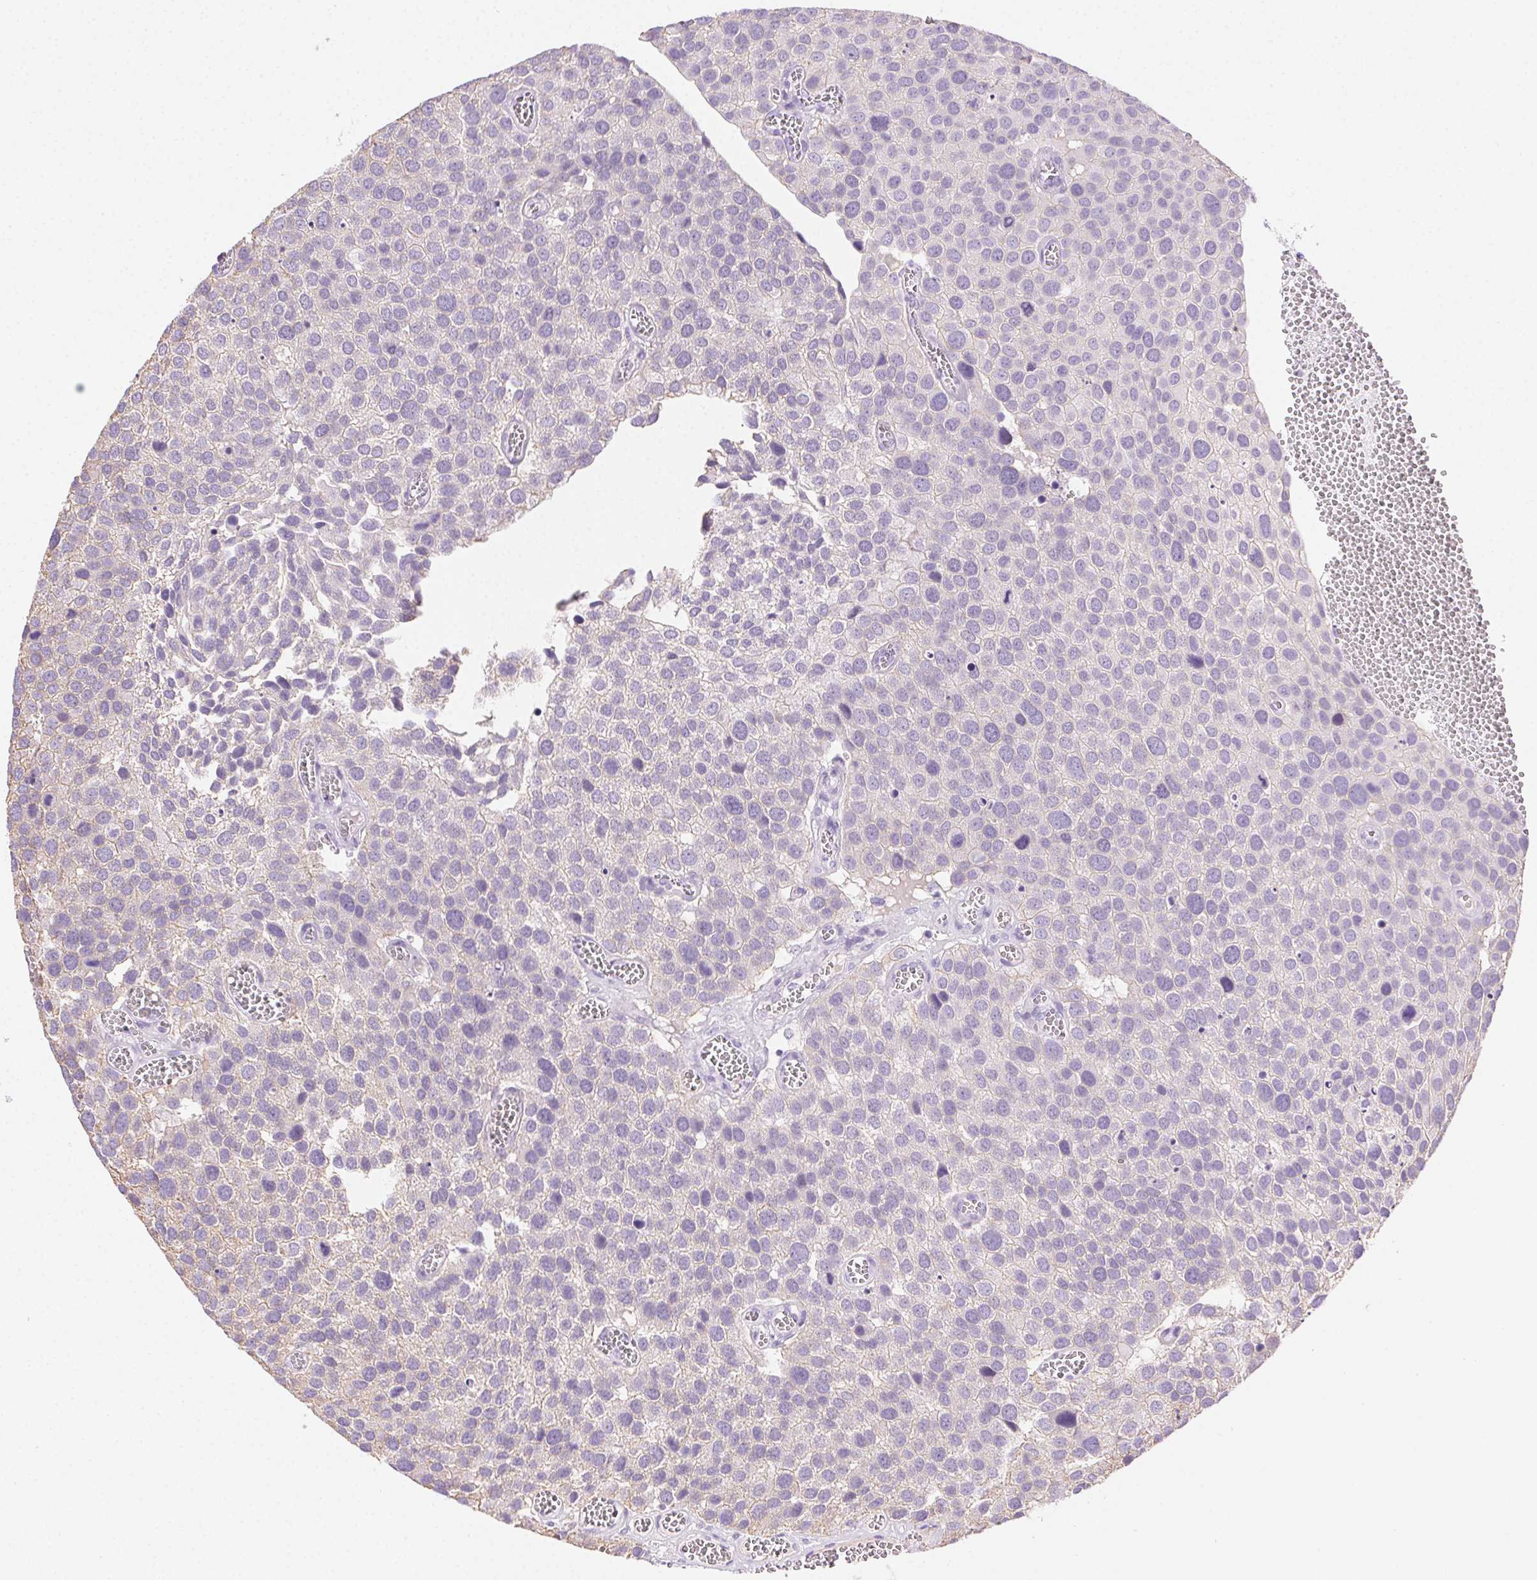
{"staining": {"intensity": "negative", "quantity": "none", "location": "none"}, "tissue": "urothelial cancer", "cell_type": "Tumor cells", "image_type": "cancer", "snomed": [{"axis": "morphology", "description": "Urothelial carcinoma, Low grade"}, {"axis": "topography", "description": "Urinary bladder"}], "caption": "High magnification brightfield microscopy of low-grade urothelial carcinoma stained with DAB (3,3'-diaminobenzidine) (brown) and counterstained with hematoxylin (blue): tumor cells show no significant positivity.", "gene": "CLDN10", "patient": {"sex": "female", "age": 69}}